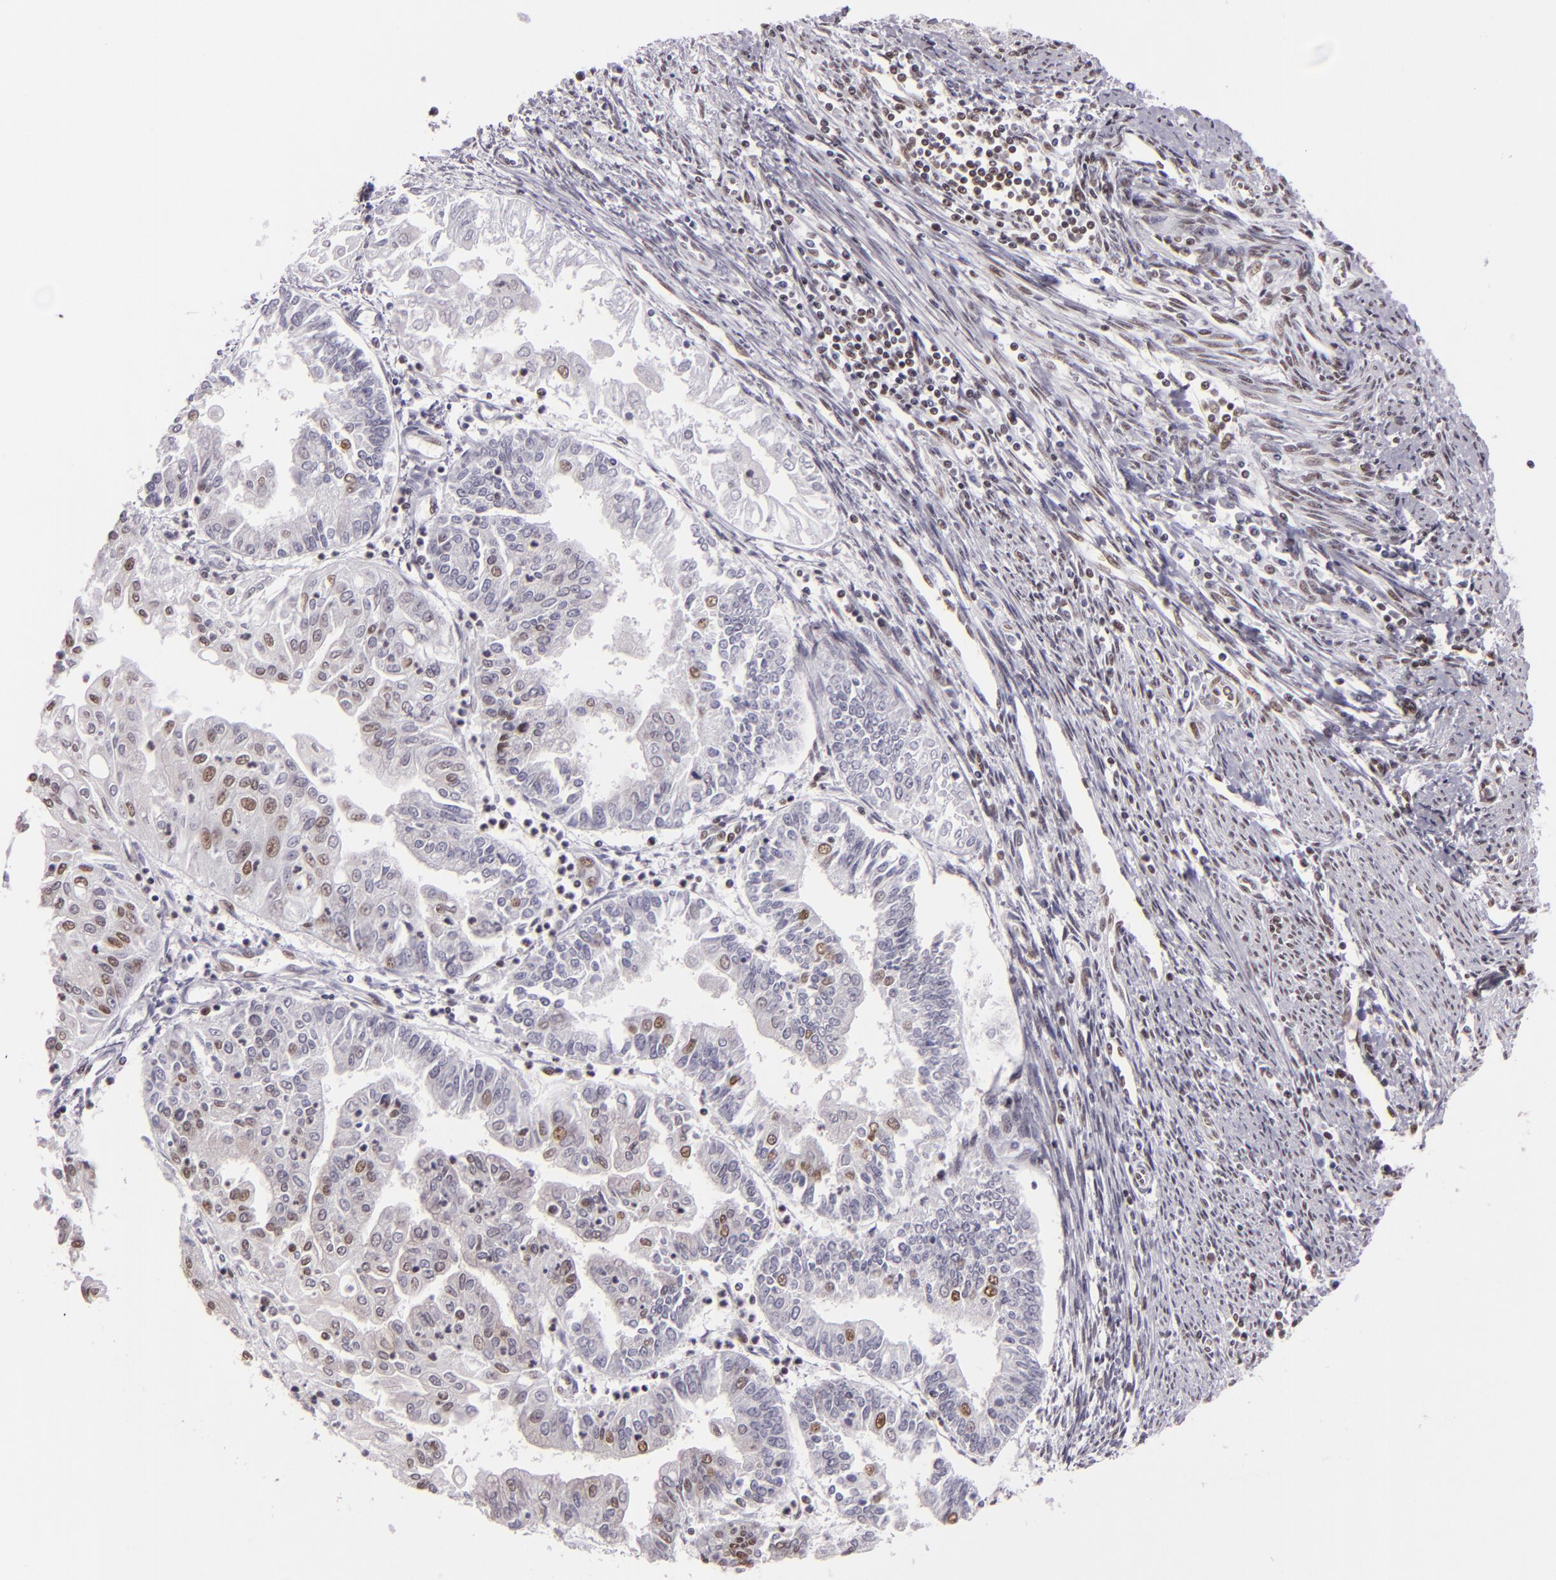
{"staining": {"intensity": "weak", "quantity": "<25%", "location": "nuclear"}, "tissue": "endometrial cancer", "cell_type": "Tumor cells", "image_type": "cancer", "snomed": [{"axis": "morphology", "description": "Adenocarcinoma, NOS"}, {"axis": "topography", "description": "Endometrium"}], "caption": "This is an IHC micrograph of human adenocarcinoma (endometrial). There is no expression in tumor cells.", "gene": "BRD8", "patient": {"sex": "female", "age": 75}}